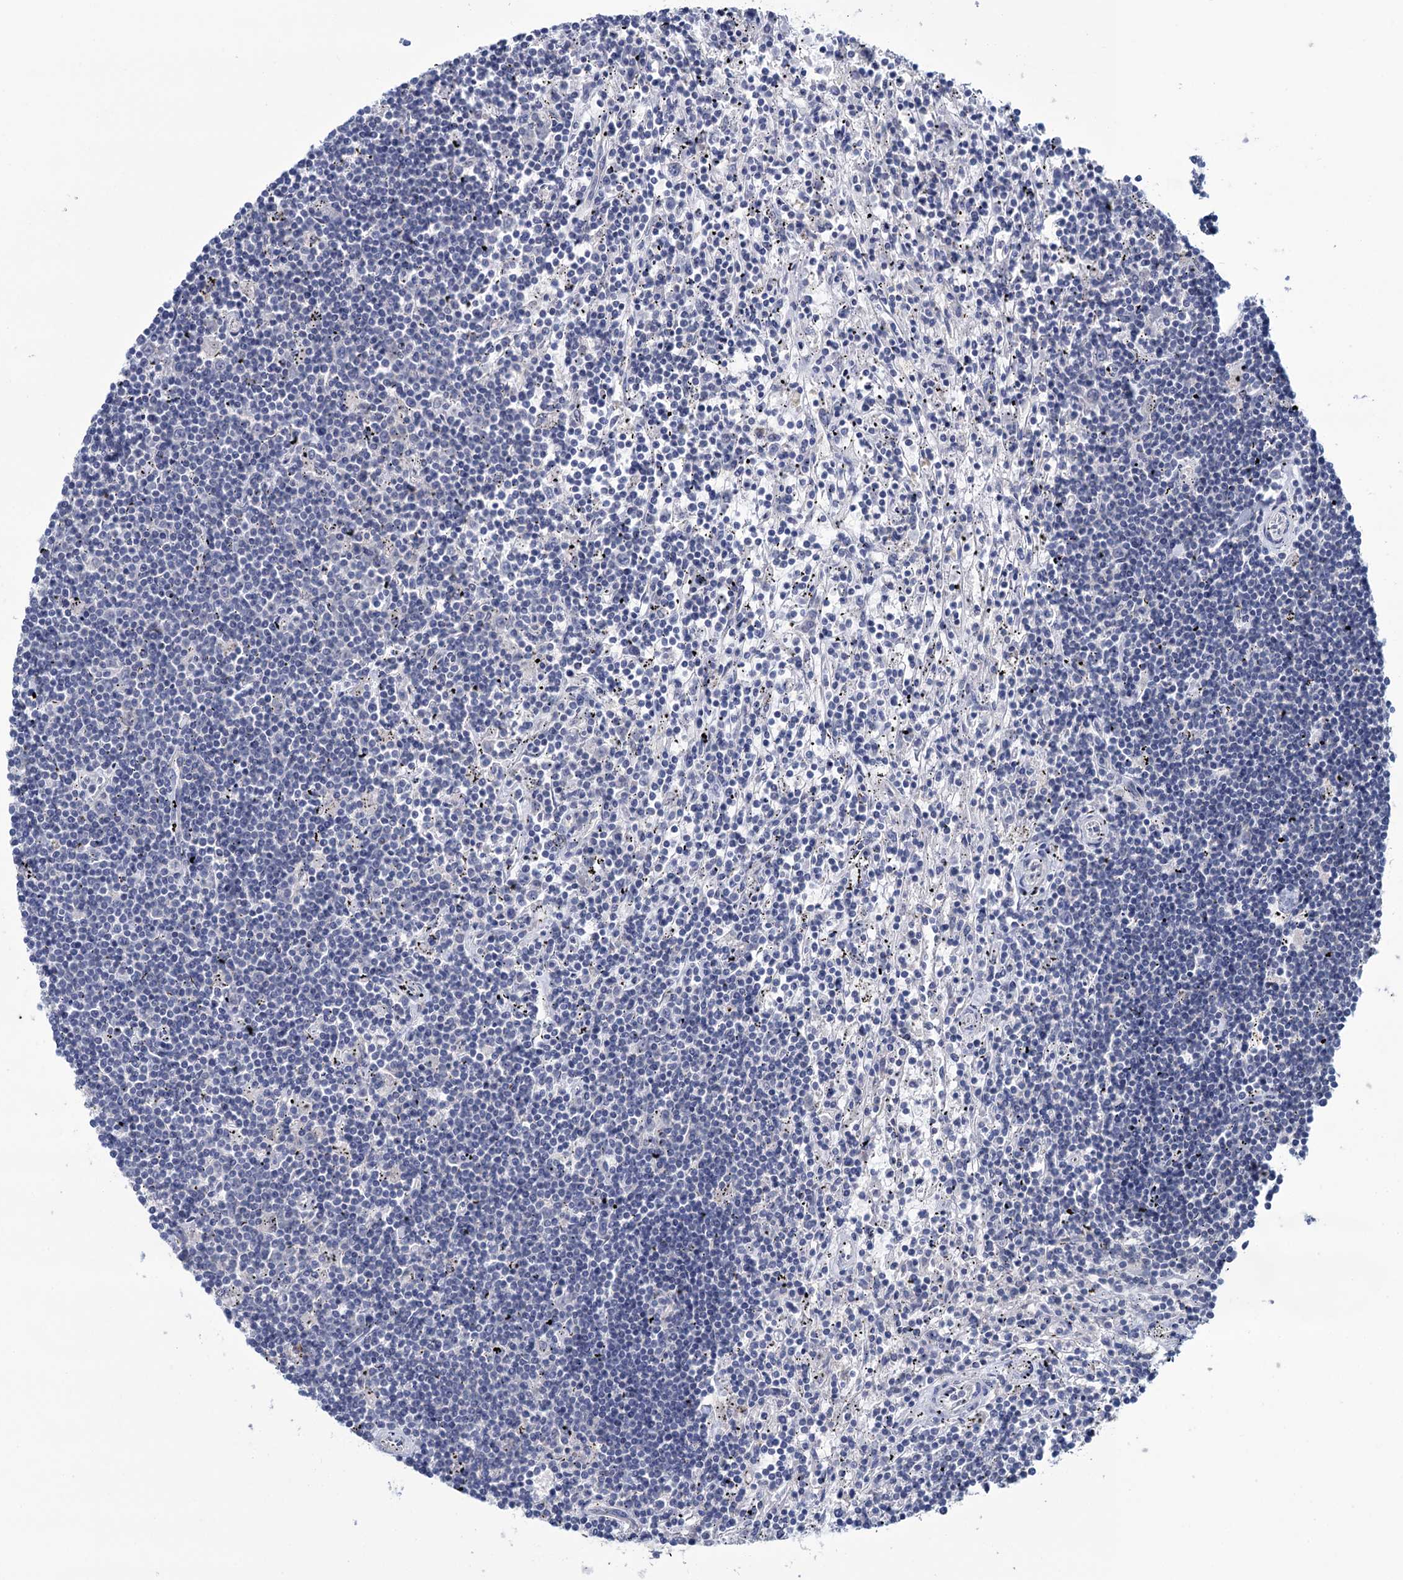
{"staining": {"intensity": "negative", "quantity": "none", "location": "none"}, "tissue": "lymphoma", "cell_type": "Tumor cells", "image_type": "cancer", "snomed": [{"axis": "morphology", "description": "Malignant lymphoma, non-Hodgkin's type, Low grade"}, {"axis": "topography", "description": "Spleen"}], "caption": "High magnification brightfield microscopy of lymphoma stained with DAB (brown) and counterstained with hematoxylin (blue): tumor cells show no significant expression.", "gene": "GSTM2", "patient": {"sex": "male", "age": 76}}